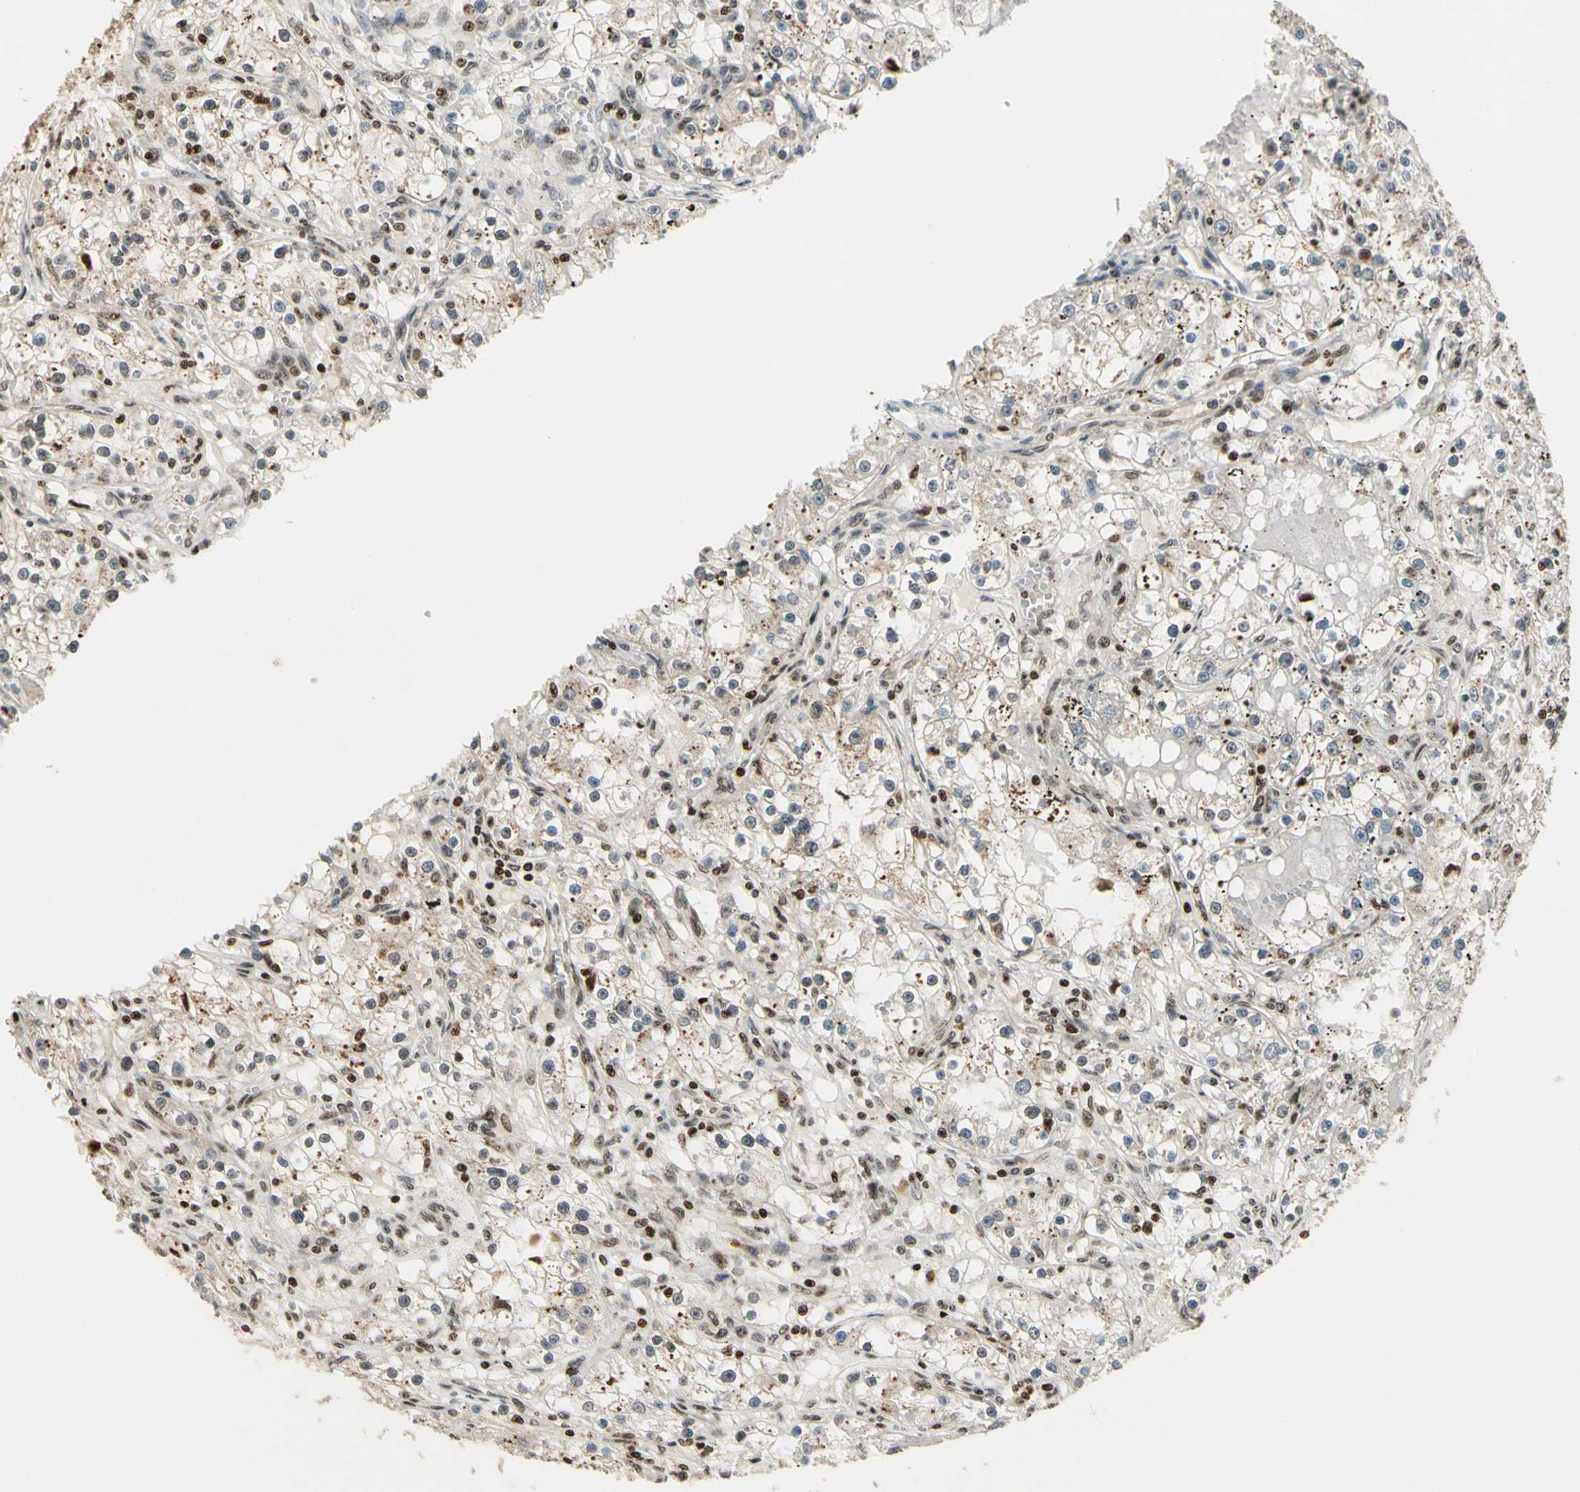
{"staining": {"intensity": "weak", "quantity": "25%-75%", "location": "nuclear"}, "tissue": "renal cancer", "cell_type": "Tumor cells", "image_type": "cancer", "snomed": [{"axis": "morphology", "description": "Adenocarcinoma, NOS"}, {"axis": "topography", "description": "Kidney"}], "caption": "This photomicrograph shows adenocarcinoma (renal) stained with immunohistochemistry (IHC) to label a protein in brown. The nuclear of tumor cells show weak positivity for the protein. Nuclei are counter-stained blue.", "gene": "TSHZ3", "patient": {"sex": "male", "age": 56}}